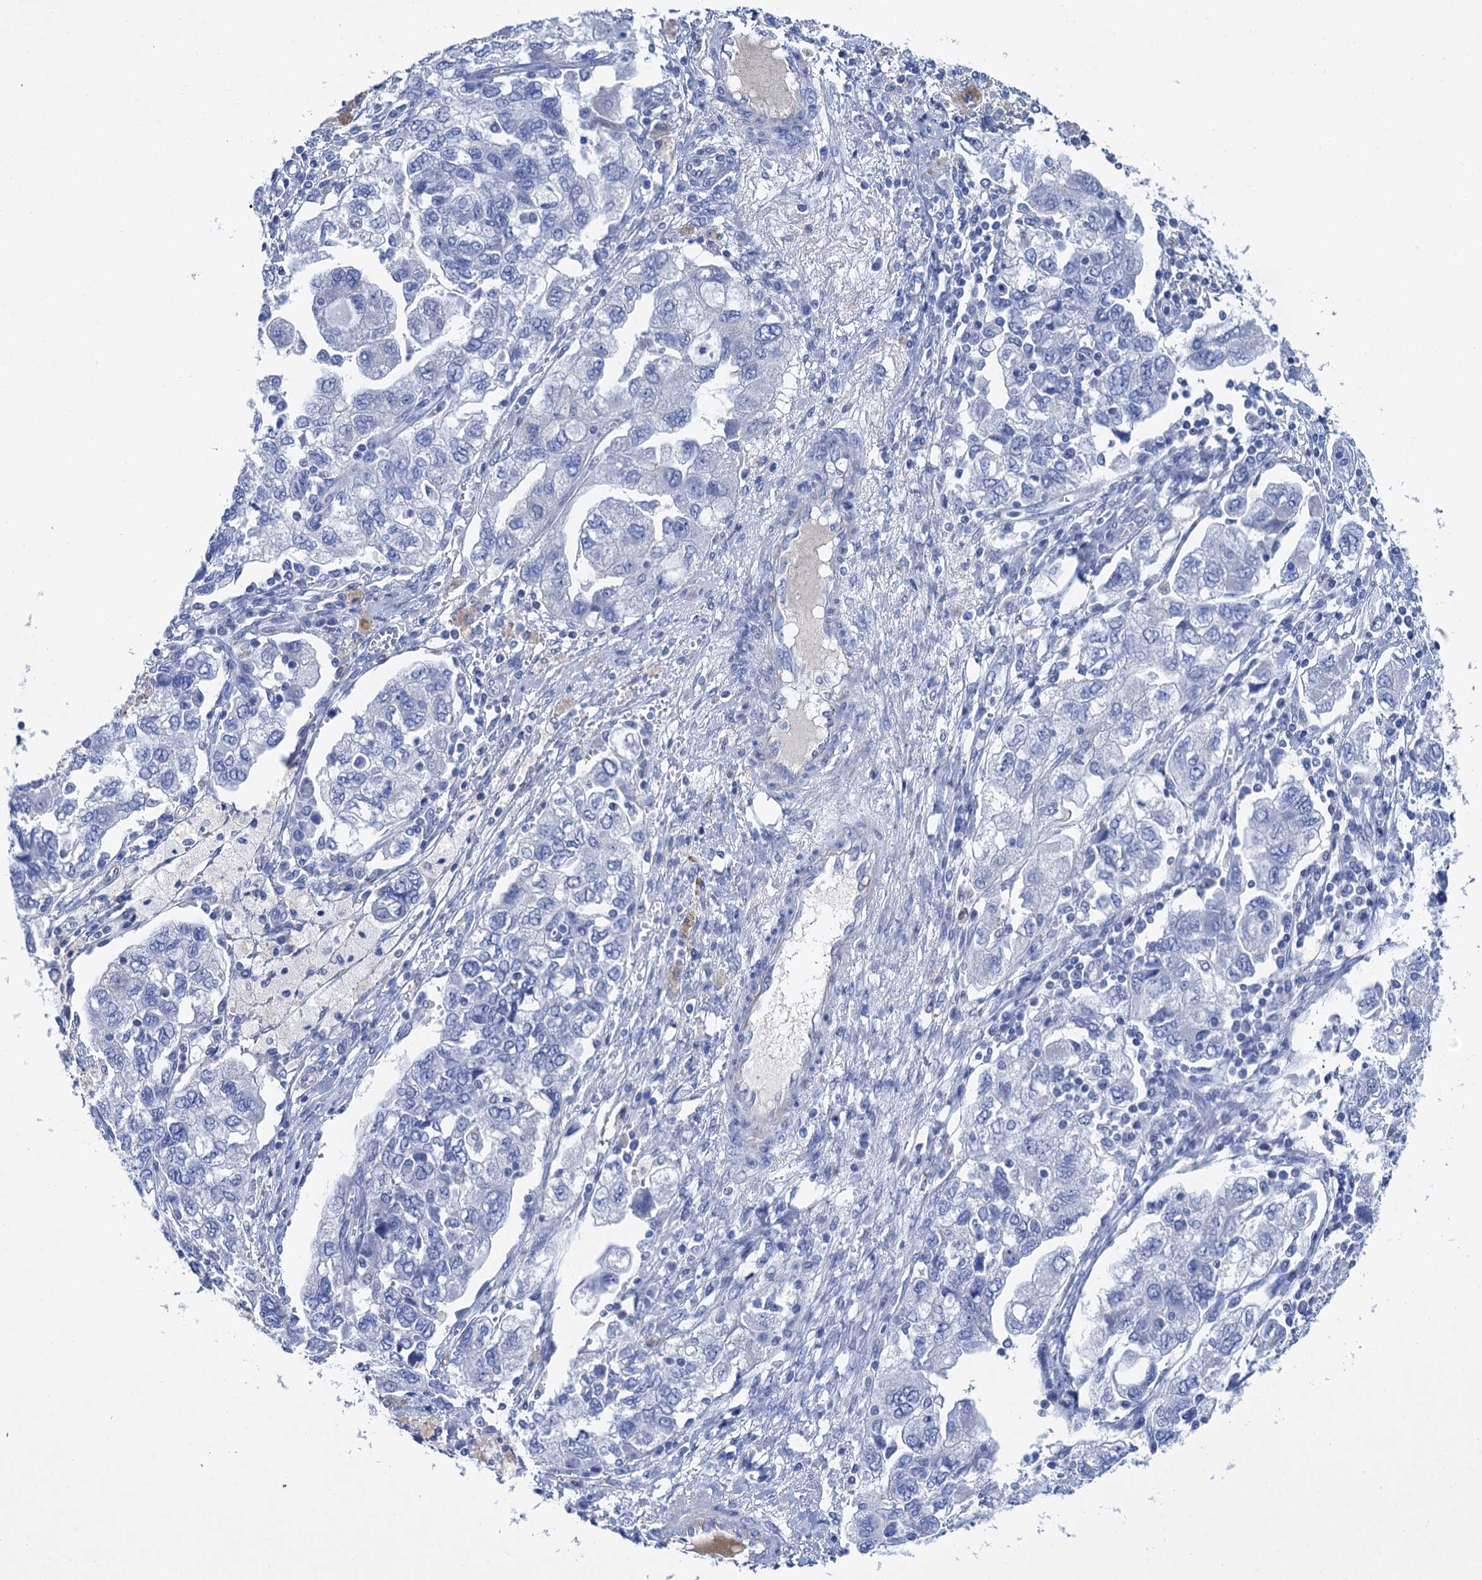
{"staining": {"intensity": "negative", "quantity": "none", "location": "none"}, "tissue": "ovarian cancer", "cell_type": "Tumor cells", "image_type": "cancer", "snomed": [{"axis": "morphology", "description": "Carcinoma, NOS"}, {"axis": "morphology", "description": "Cystadenocarcinoma, serous, NOS"}, {"axis": "topography", "description": "Ovary"}], "caption": "An image of human serous cystadenocarcinoma (ovarian) is negative for staining in tumor cells.", "gene": "NLRP10", "patient": {"sex": "female", "age": 69}}